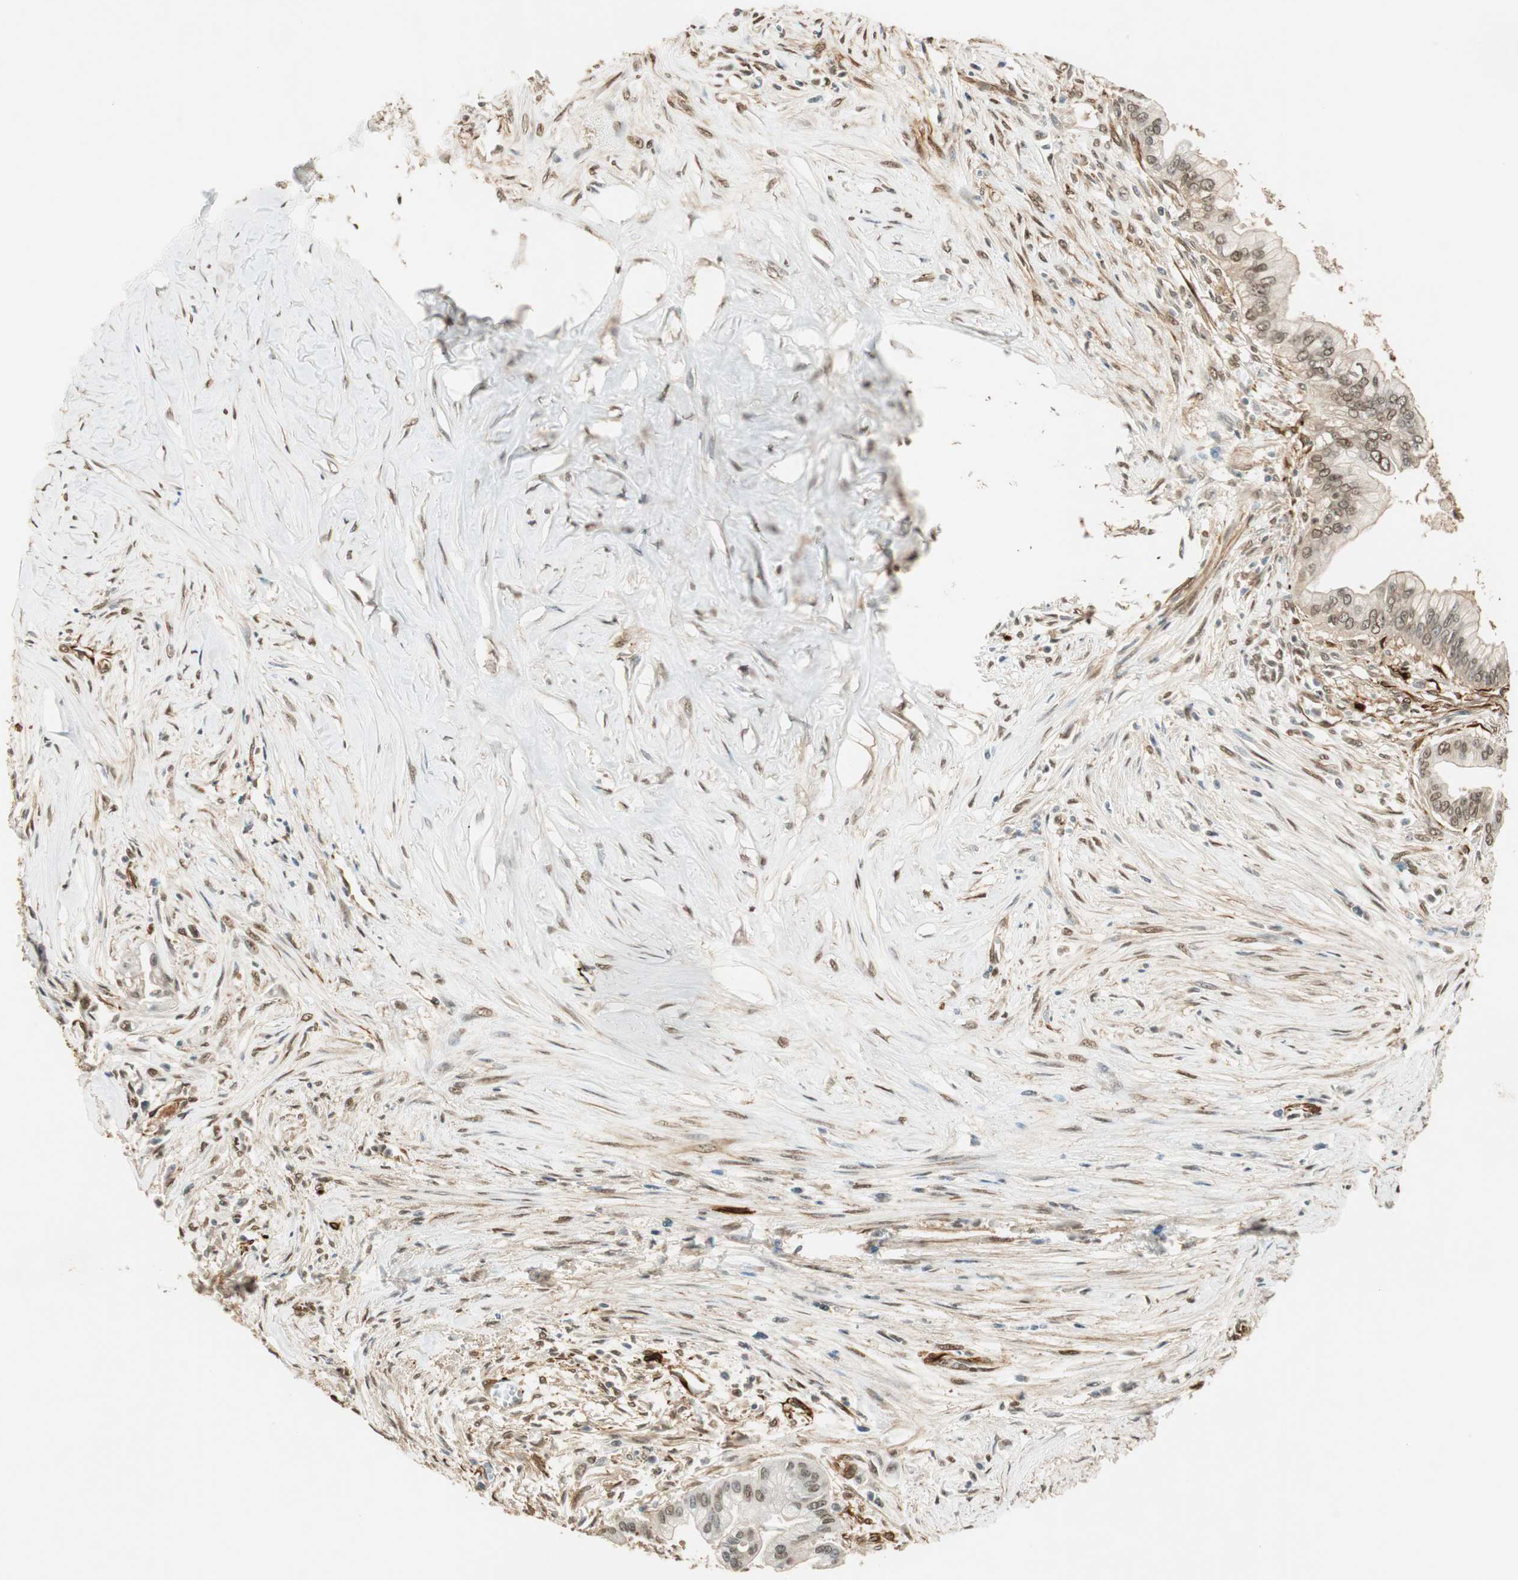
{"staining": {"intensity": "negative", "quantity": "none", "location": "none"}, "tissue": "pancreatic cancer", "cell_type": "Tumor cells", "image_type": "cancer", "snomed": [{"axis": "morphology", "description": "Adenocarcinoma, NOS"}, {"axis": "topography", "description": "Pancreas"}], "caption": "The immunohistochemistry photomicrograph has no significant positivity in tumor cells of pancreatic cancer tissue.", "gene": "NES", "patient": {"sex": "male", "age": 59}}